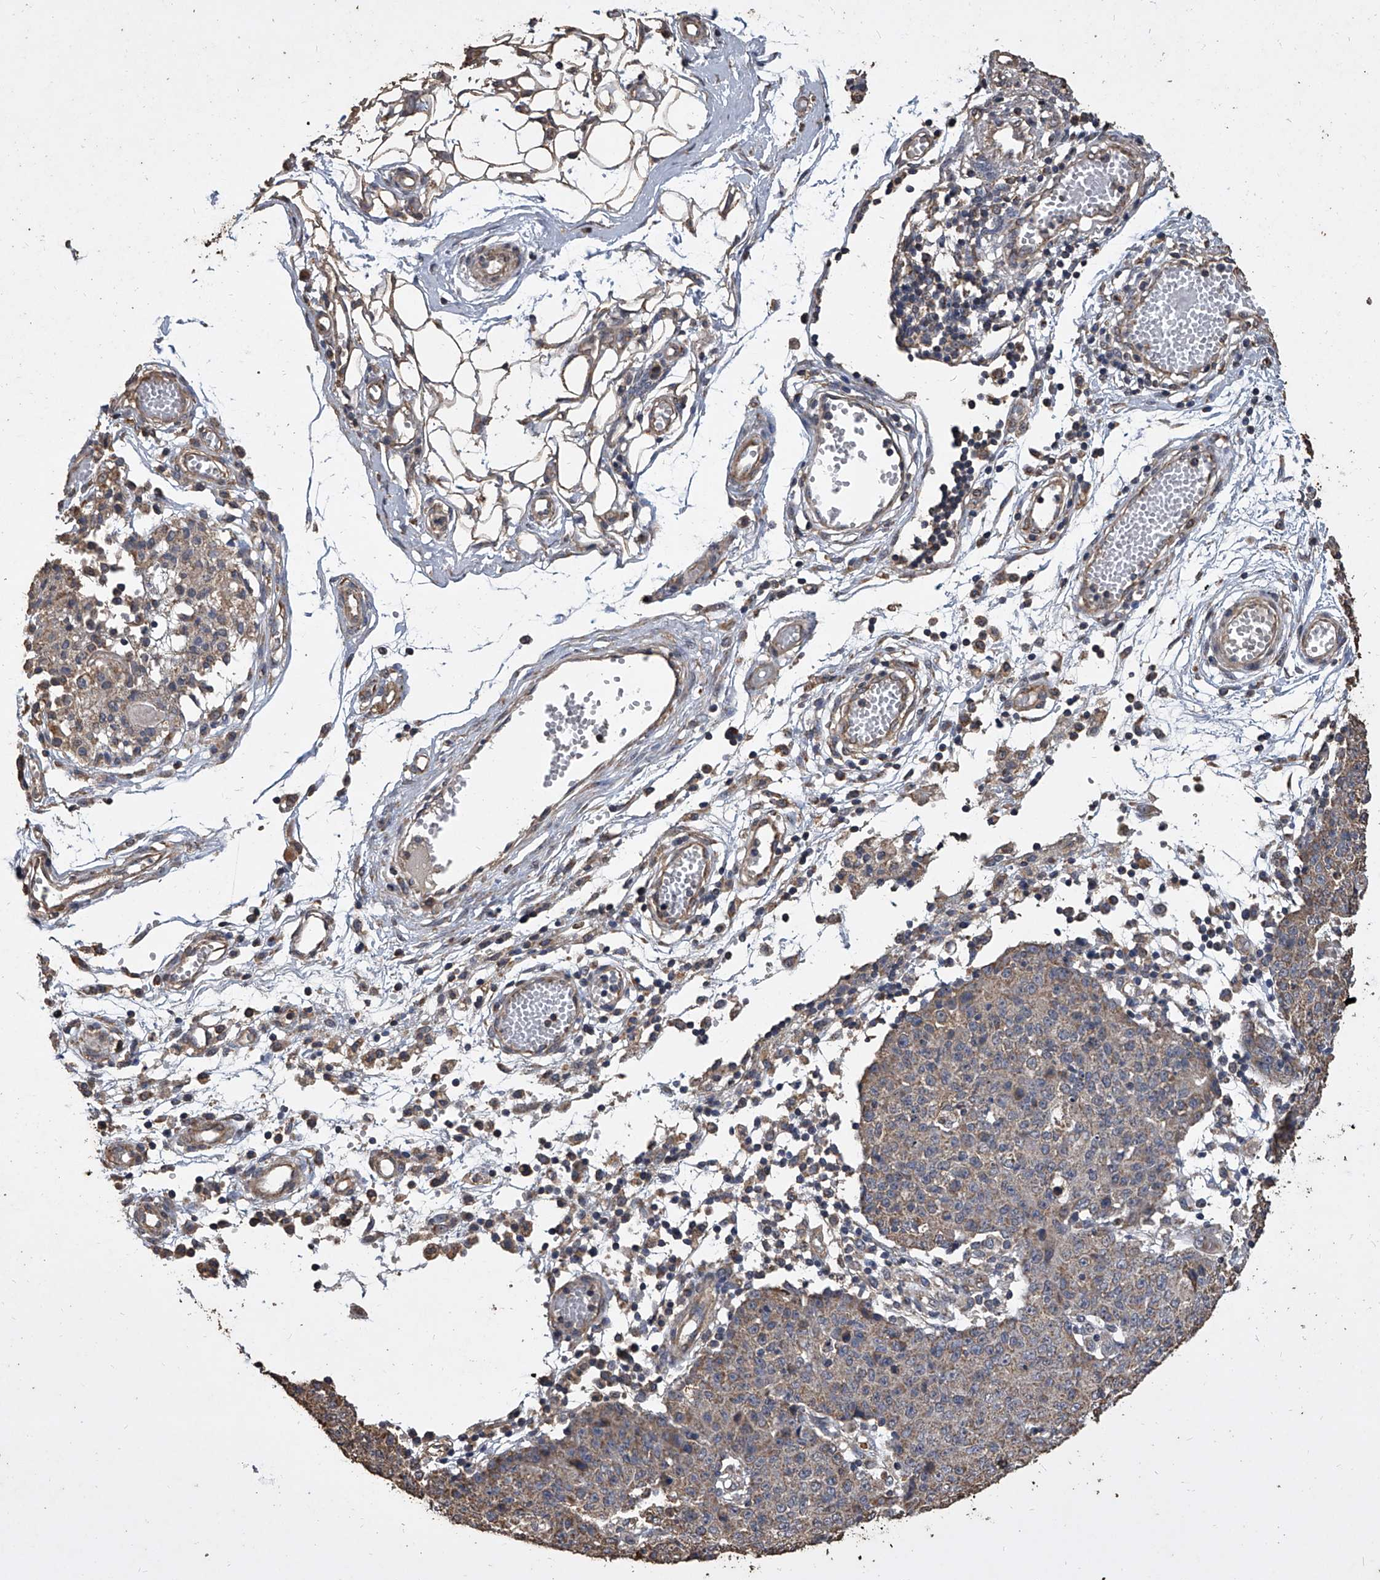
{"staining": {"intensity": "moderate", "quantity": ">75%", "location": "cytoplasmic/membranous"}, "tissue": "ovarian cancer", "cell_type": "Tumor cells", "image_type": "cancer", "snomed": [{"axis": "morphology", "description": "Carcinoma, endometroid"}, {"axis": "topography", "description": "Ovary"}], "caption": "A high-resolution histopathology image shows IHC staining of endometroid carcinoma (ovarian), which demonstrates moderate cytoplasmic/membranous positivity in approximately >75% of tumor cells.", "gene": "MRPL28", "patient": {"sex": "female", "age": 42}}